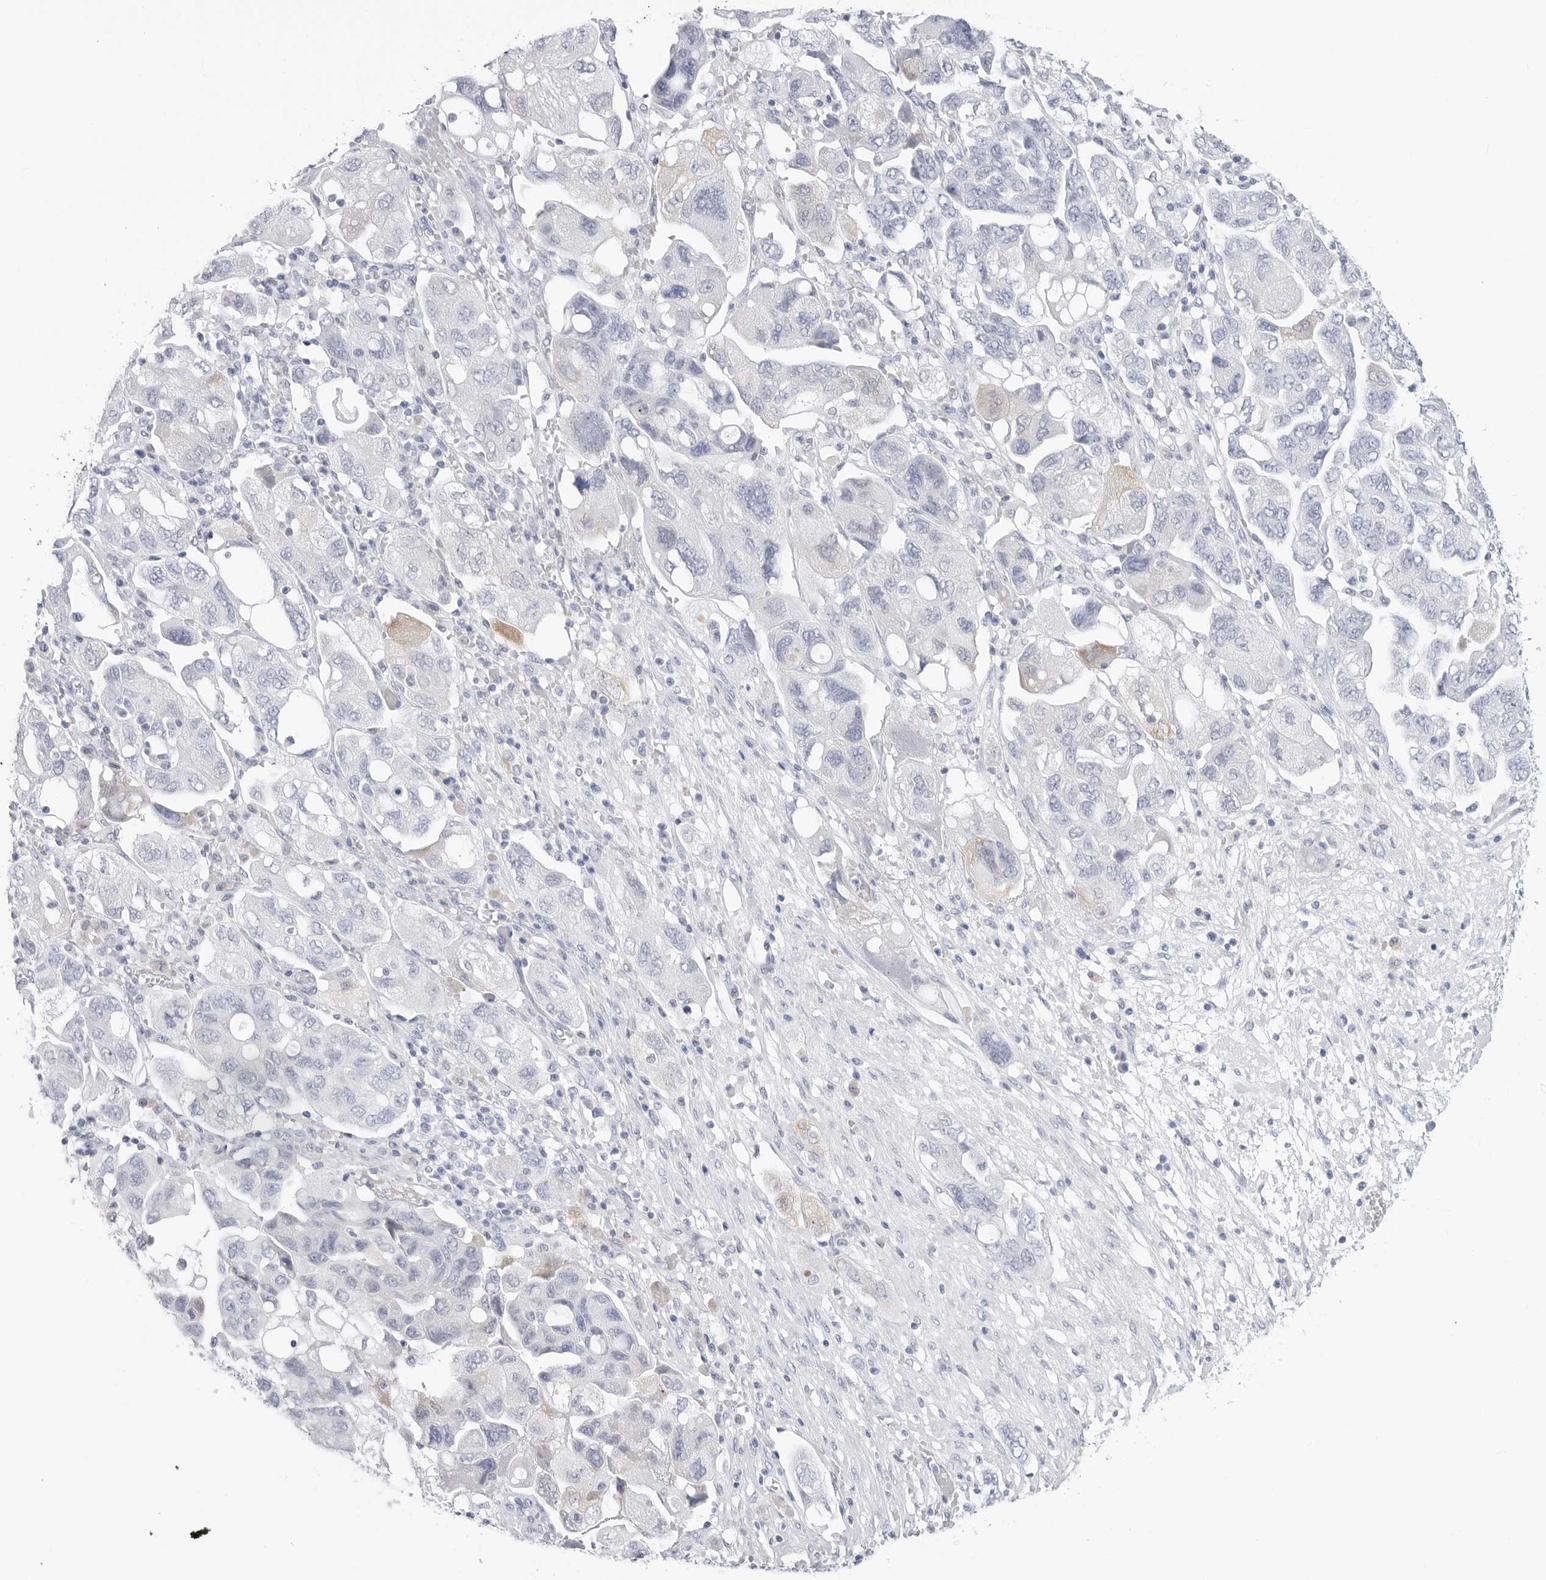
{"staining": {"intensity": "negative", "quantity": "none", "location": "none"}, "tissue": "ovarian cancer", "cell_type": "Tumor cells", "image_type": "cancer", "snomed": [{"axis": "morphology", "description": "Carcinoma, NOS"}, {"axis": "morphology", "description": "Cystadenocarcinoma, serous, NOS"}, {"axis": "topography", "description": "Ovary"}], "caption": "An IHC histopathology image of carcinoma (ovarian) is shown. There is no staining in tumor cells of carcinoma (ovarian). Brightfield microscopy of immunohistochemistry (IHC) stained with DAB (brown) and hematoxylin (blue), captured at high magnification.", "gene": "SLC19A1", "patient": {"sex": "female", "age": 69}}